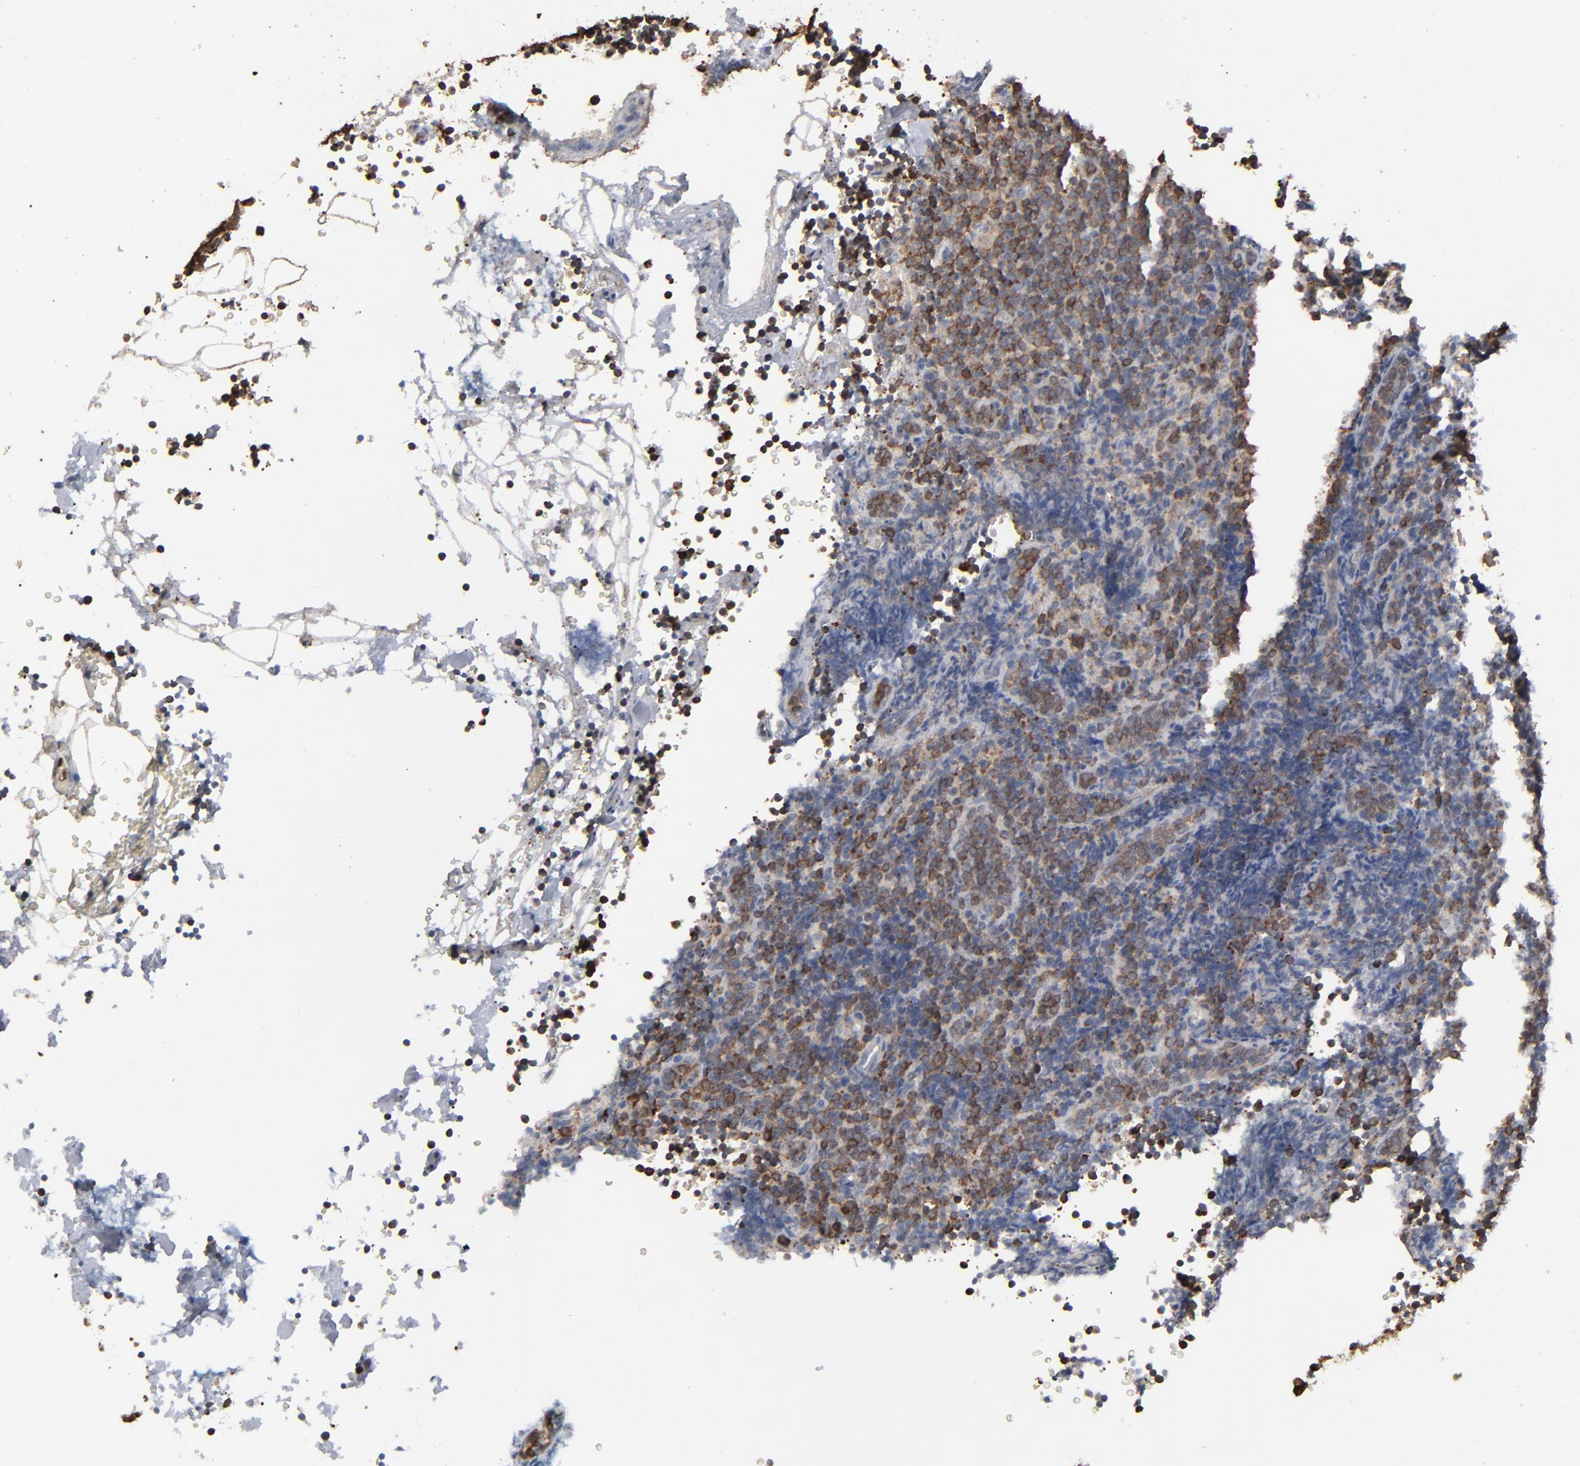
{"staining": {"intensity": "moderate", "quantity": ">75%", "location": "cytoplasmic/membranous"}, "tissue": "lymphoma", "cell_type": "Tumor cells", "image_type": "cancer", "snomed": [{"axis": "morphology", "description": "Malignant lymphoma, non-Hodgkin's type, High grade"}, {"axis": "topography", "description": "Lymph node"}], "caption": "An immunohistochemistry micrograph of neoplastic tissue is shown. Protein staining in brown labels moderate cytoplasmic/membranous positivity in high-grade malignant lymphoma, non-Hodgkin's type within tumor cells.", "gene": "NME1-NME2", "patient": {"sex": "female", "age": 58}}